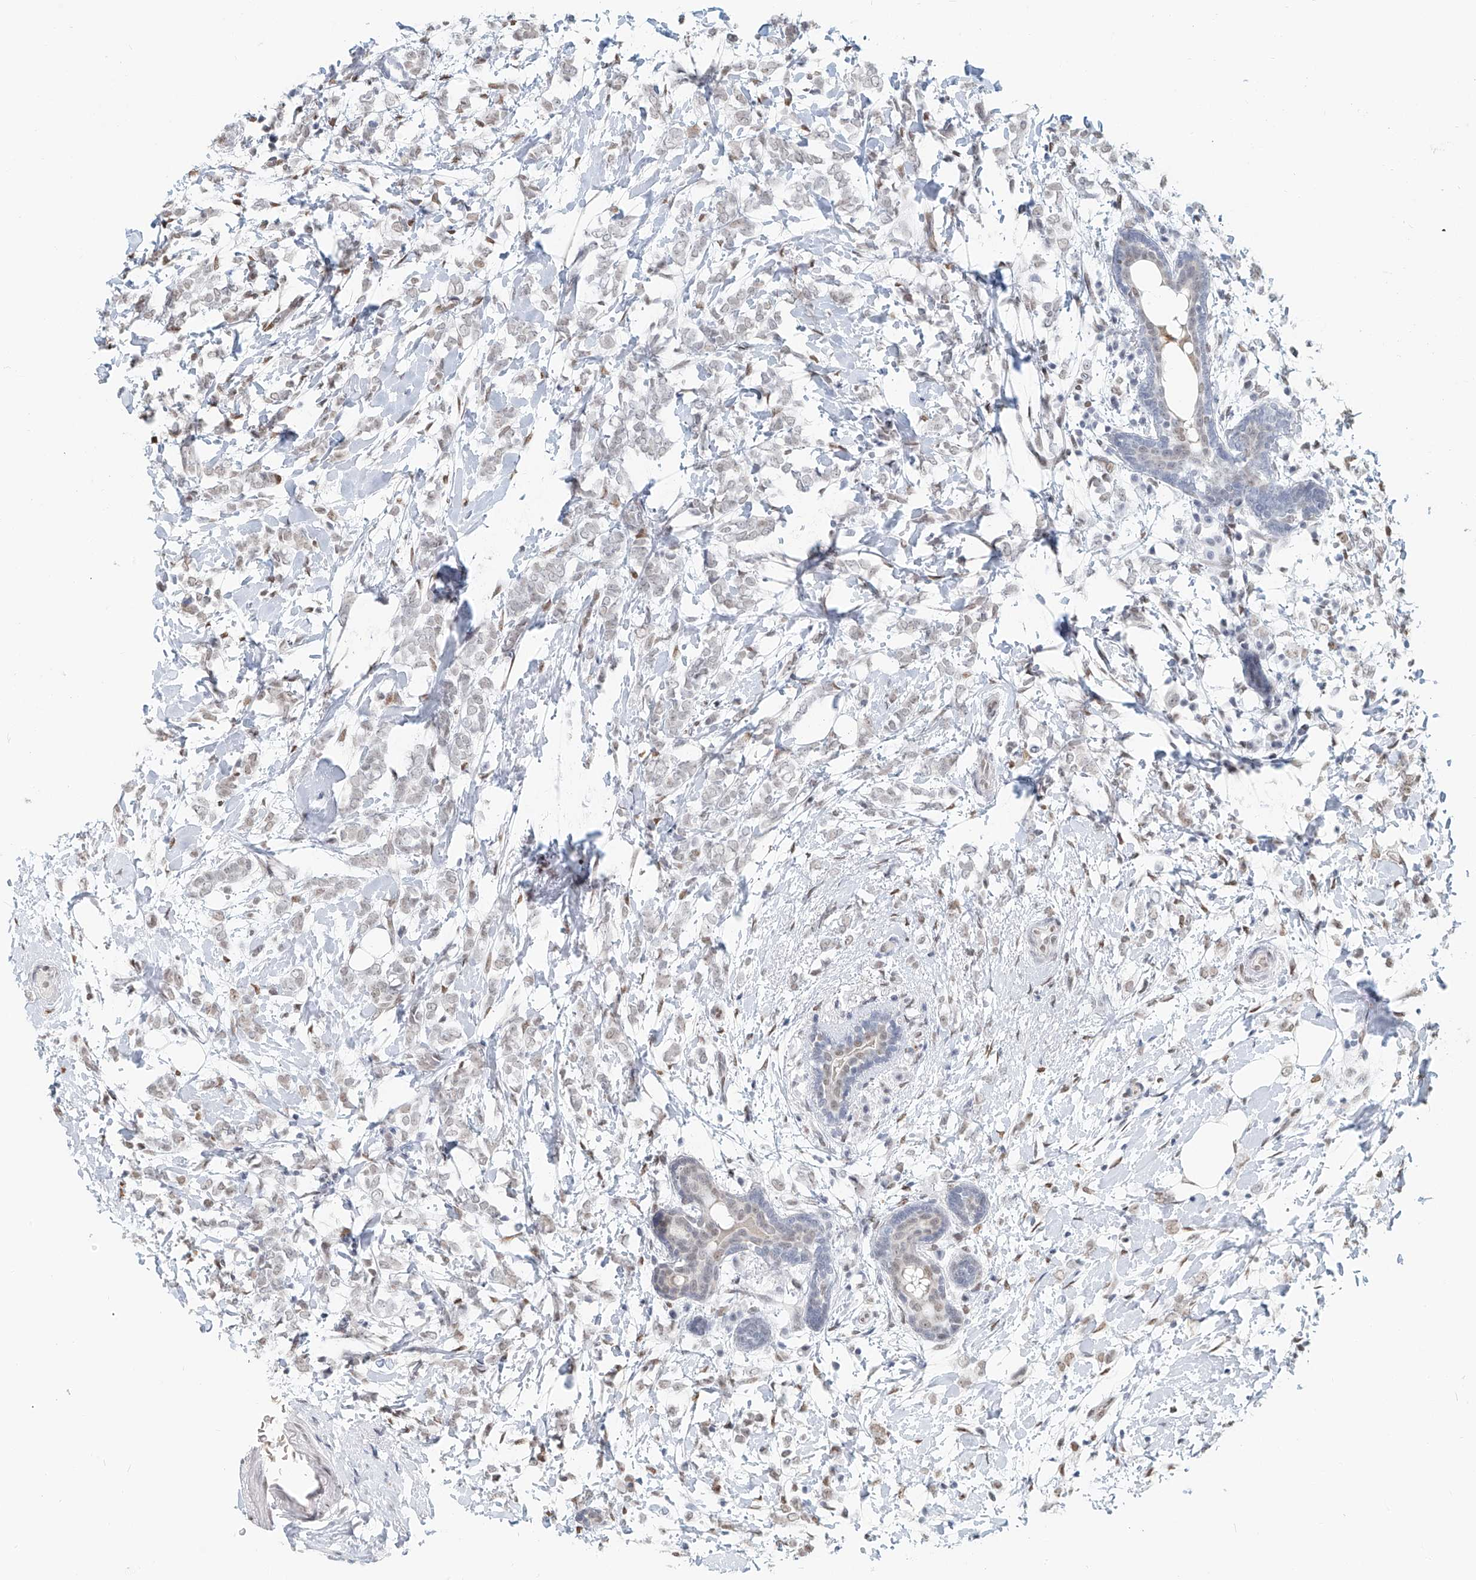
{"staining": {"intensity": "weak", "quantity": "25%-75%", "location": "nuclear"}, "tissue": "breast cancer", "cell_type": "Tumor cells", "image_type": "cancer", "snomed": [{"axis": "morphology", "description": "Normal tissue, NOS"}, {"axis": "morphology", "description": "Lobular carcinoma"}, {"axis": "topography", "description": "Breast"}], "caption": "A brown stain labels weak nuclear staining of a protein in breast cancer (lobular carcinoma) tumor cells.", "gene": "SASH1", "patient": {"sex": "female", "age": 47}}